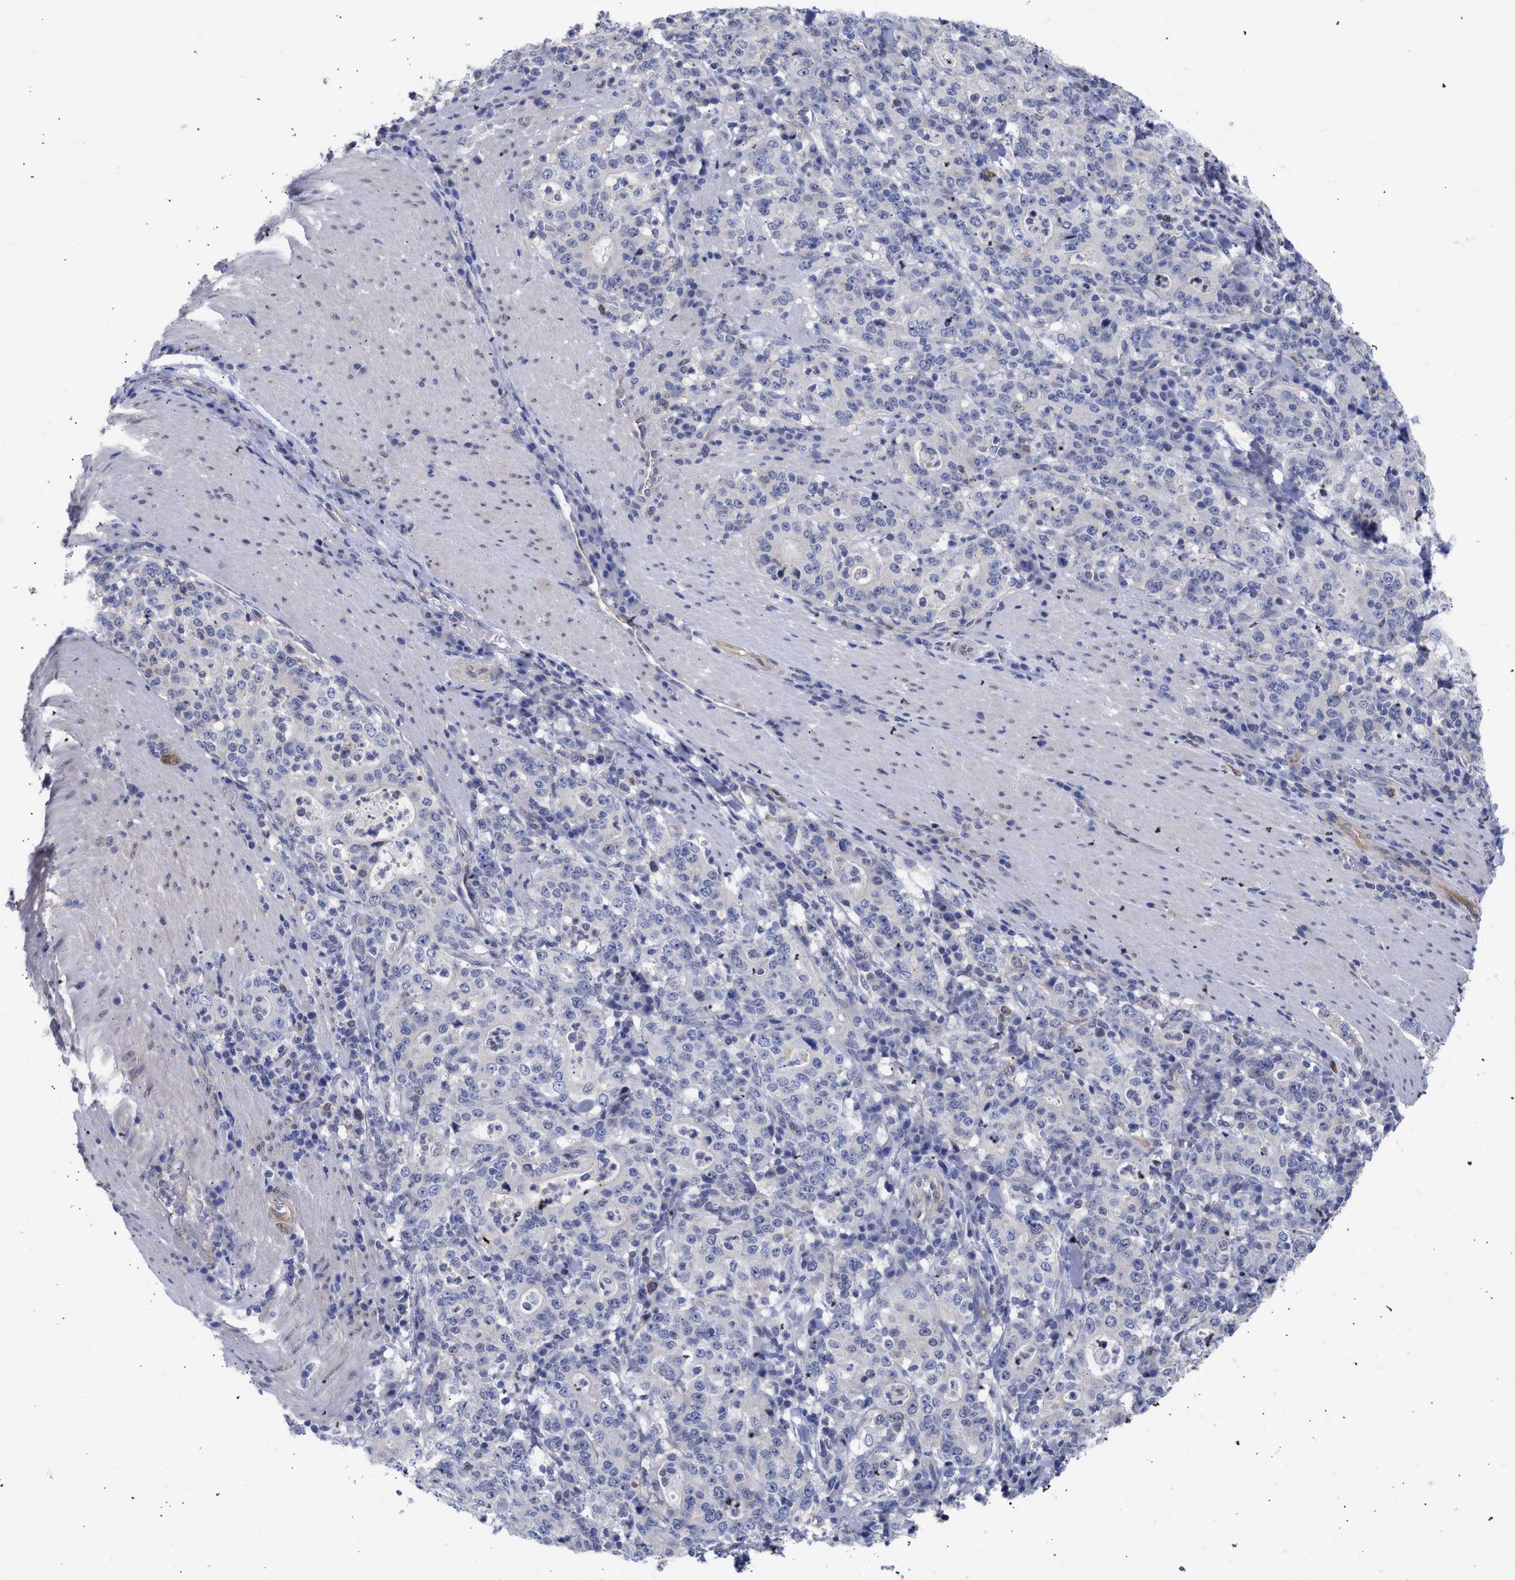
{"staining": {"intensity": "negative", "quantity": "none", "location": "none"}, "tissue": "stomach cancer", "cell_type": "Tumor cells", "image_type": "cancer", "snomed": [{"axis": "morphology", "description": "Normal tissue, NOS"}, {"axis": "morphology", "description": "Adenocarcinoma, NOS"}, {"axis": "topography", "description": "Stomach, upper"}, {"axis": "topography", "description": "Stomach"}], "caption": "Tumor cells are negative for protein expression in human stomach cancer (adenocarcinoma). (Brightfield microscopy of DAB (3,3'-diaminobenzidine) IHC at high magnification).", "gene": "THRA", "patient": {"sex": "male", "age": 59}}